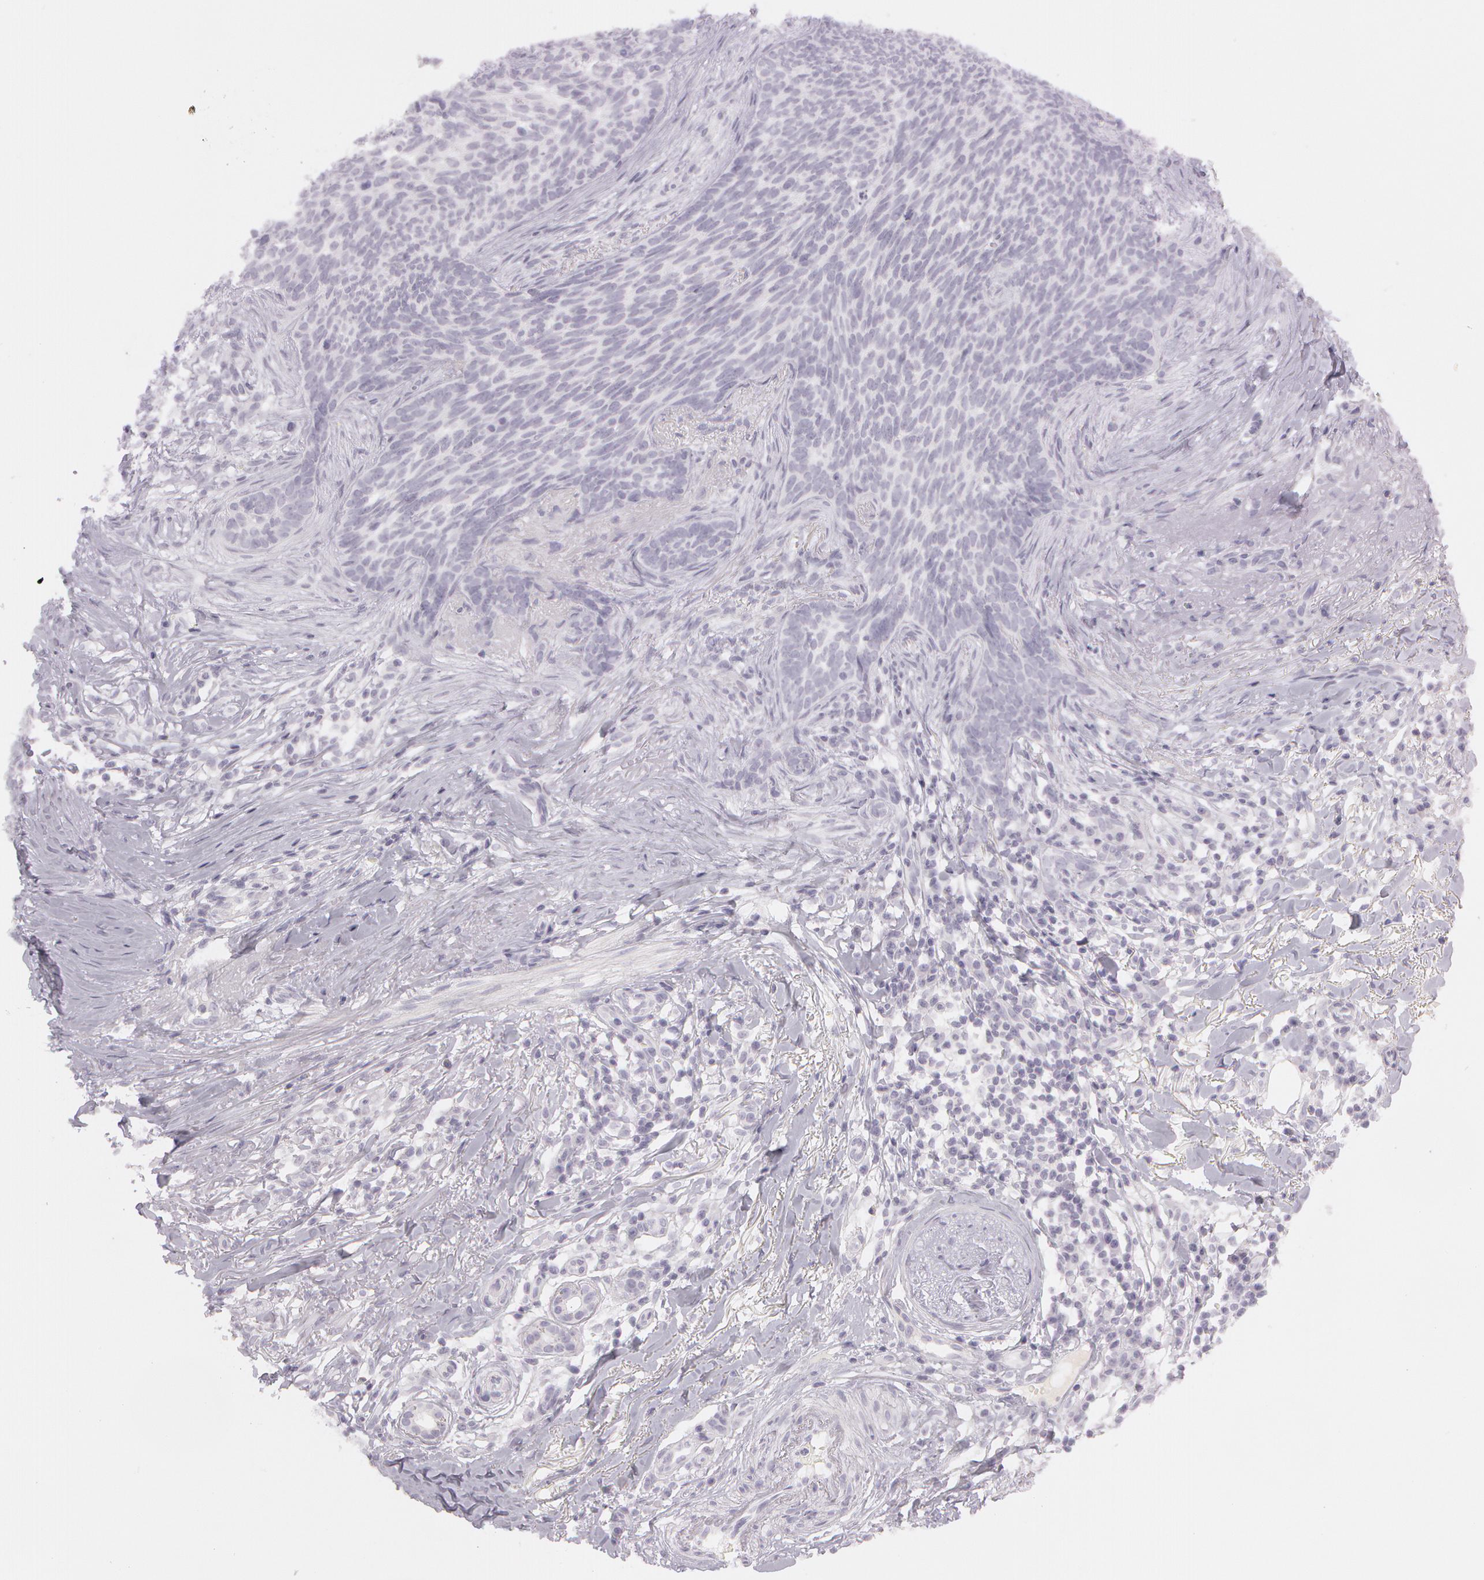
{"staining": {"intensity": "negative", "quantity": "none", "location": "none"}, "tissue": "skin cancer", "cell_type": "Tumor cells", "image_type": "cancer", "snomed": [{"axis": "morphology", "description": "Basal cell carcinoma"}, {"axis": "topography", "description": "Skin"}], "caption": "High power microscopy histopathology image of an immunohistochemistry micrograph of skin cancer (basal cell carcinoma), revealing no significant expression in tumor cells. (DAB (3,3'-diaminobenzidine) immunohistochemistry (IHC) visualized using brightfield microscopy, high magnification).", "gene": "OTC", "patient": {"sex": "female", "age": 81}}